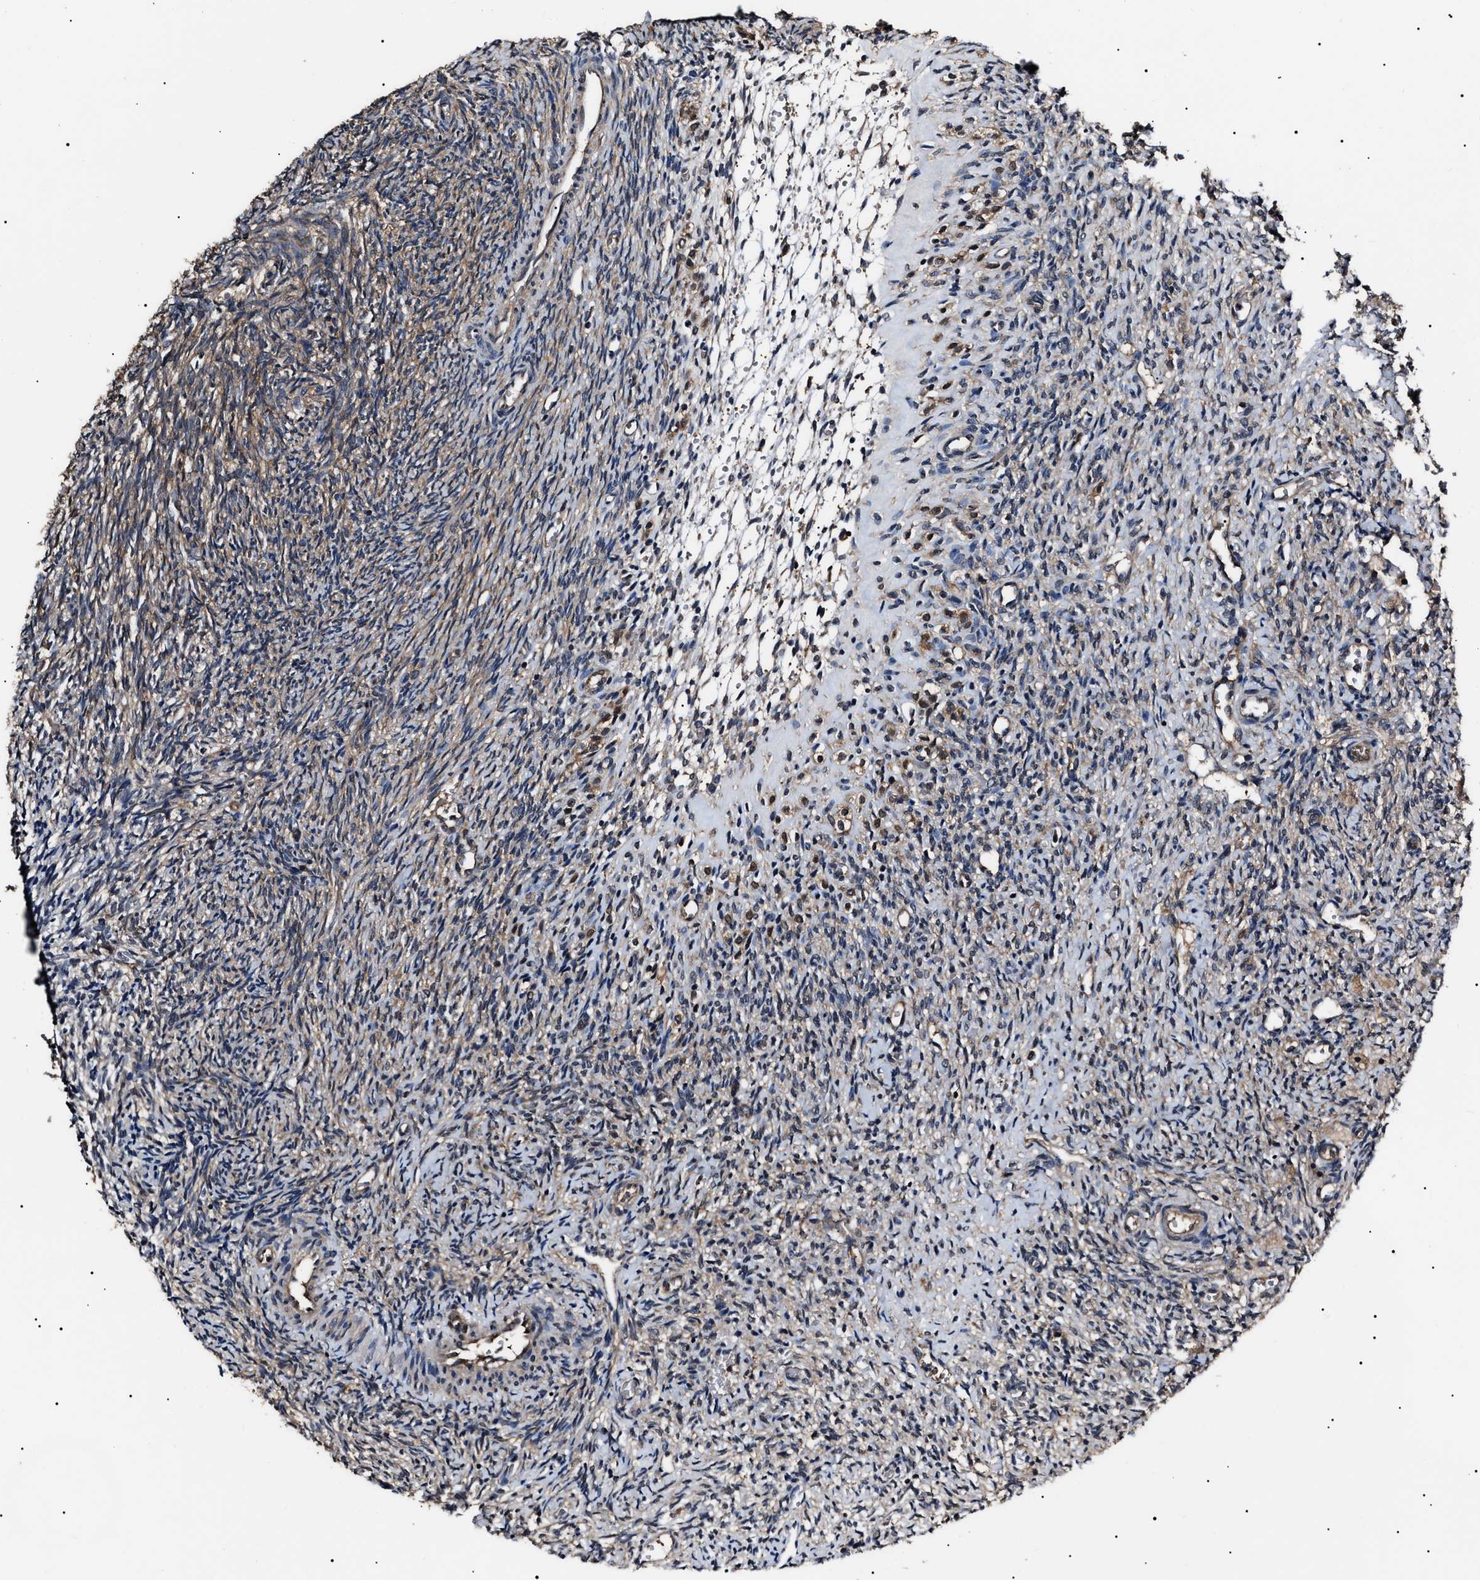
{"staining": {"intensity": "weak", "quantity": "25%-75%", "location": "cytoplasmic/membranous"}, "tissue": "ovary", "cell_type": "Ovarian stroma cells", "image_type": "normal", "snomed": [{"axis": "morphology", "description": "Normal tissue, NOS"}, {"axis": "topography", "description": "Ovary"}], "caption": "Ovary stained with DAB IHC exhibits low levels of weak cytoplasmic/membranous positivity in about 25%-75% of ovarian stroma cells.", "gene": "CCT8", "patient": {"sex": "female", "age": 41}}